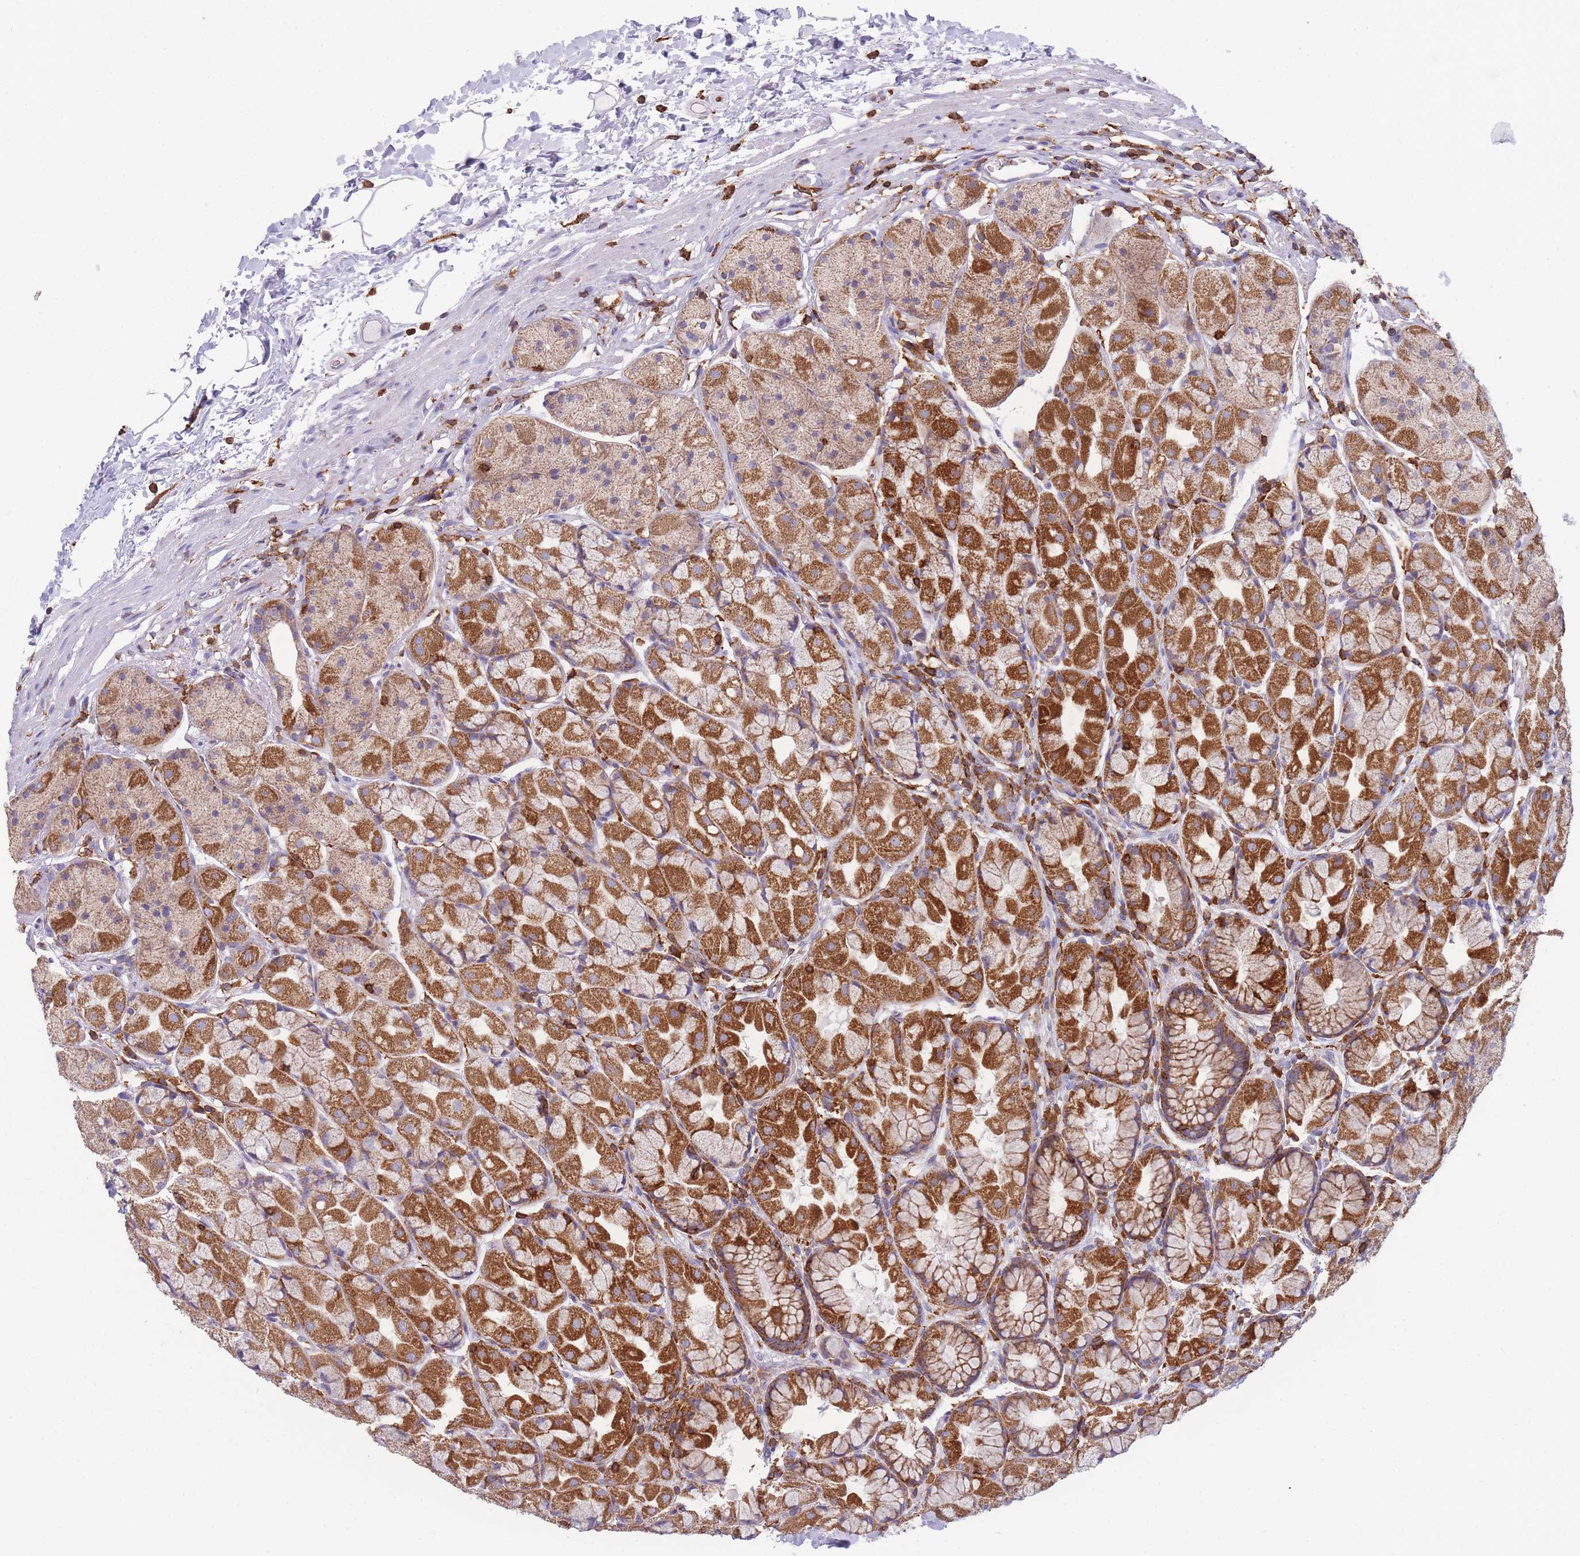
{"staining": {"intensity": "strong", "quantity": "25%-75%", "location": "cytoplasmic/membranous"}, "tissue": "stomach", "cell_type": "Glandular cells", "image_type": "normal", "snomed": [{"axis": "morphology", "description": "Normal tissue, NOS"}, {"axis": "topography", "description": "Stomach"}], "caption": "This photomicrograph exhibits IHC staining of benign human stomach, with high strong cytoplasmic/membranous positivity in approximately 25%-75% of glandular cells.", "gene": "MRPL54", "patient": {"sex": "male", "age": 57}}